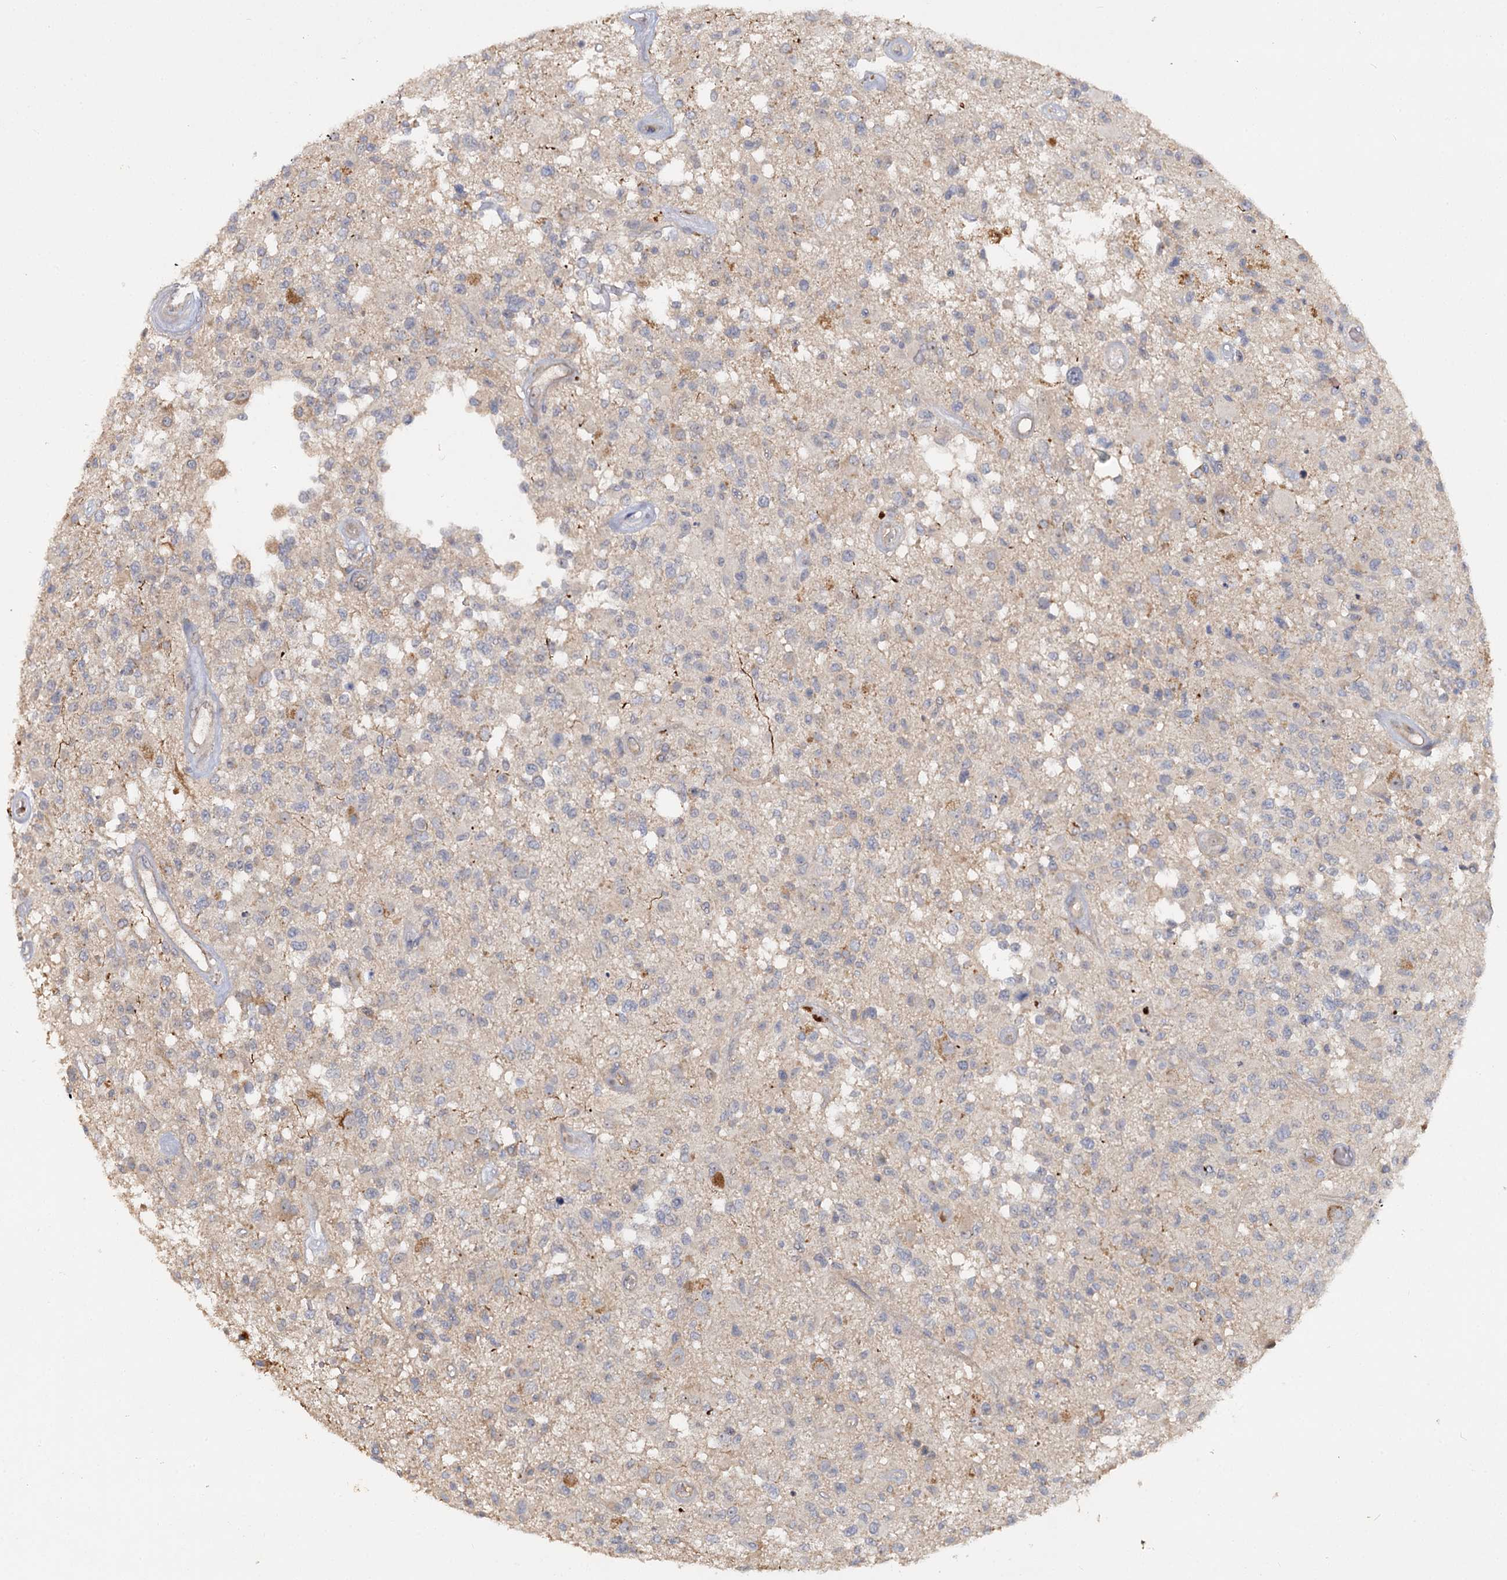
{"staining": {"intensity": "negative", "quantity": "none", "location": "none"}, "tissue": "glioma", "cell_type": "Tumor cells", "image_type": "cancer", "snomed": [{"axis": "morphology", "description": "Glioma, malignant, High grade"}, {"axis": "morphology", "description": "Glioblastoma, NOS"}, {"axis": "topography", "description": "Brain"}], "caption": "High magnification brightfield microscopy of malignant high-grade glioma stained with DAB (brown) and counterstained with hematoxylin (blue): tumor cells show no significant staining.", "gene": "ANGPTL5", "patient": {"sex": "male", "age": 60}}